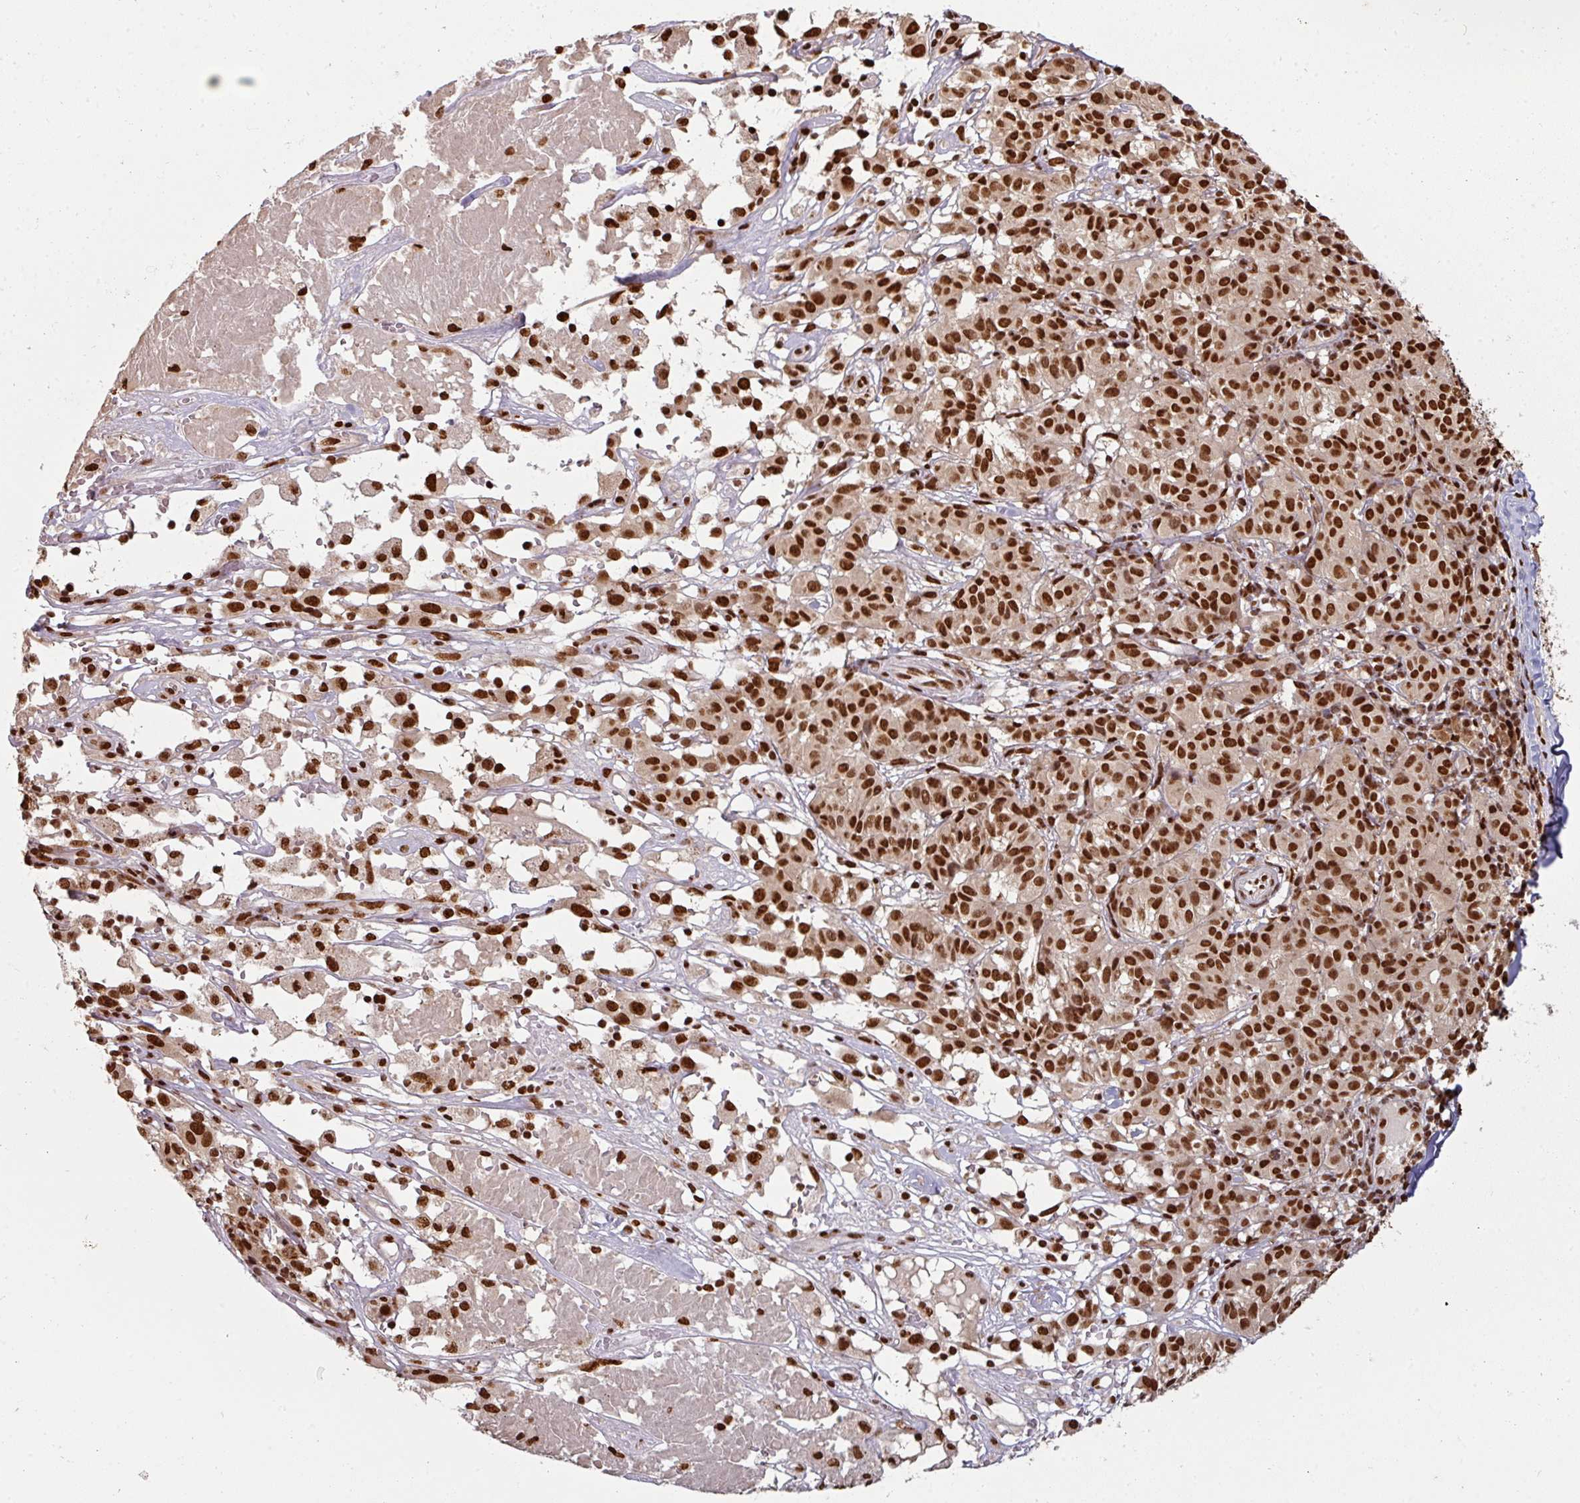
{"staining": {"intensity": "strong", "quantity": ">75%", "location": "nuclear"}, "tissue": "melanoma", "cell_type": "Tumor cells", "image_type": "cancer", "snomed": [{"axis": "morphology", "description": "Malignant melanoma, NOS"}, {"axis": "topography", "description": "Skin"}], "caption": "IHC of malignant melanoma demonstrates high levels of strong nuclear positivity in approximately >75% of tumor cells.", "gene": "SIK3", "patient": {"sex": "female", "age": 72}}